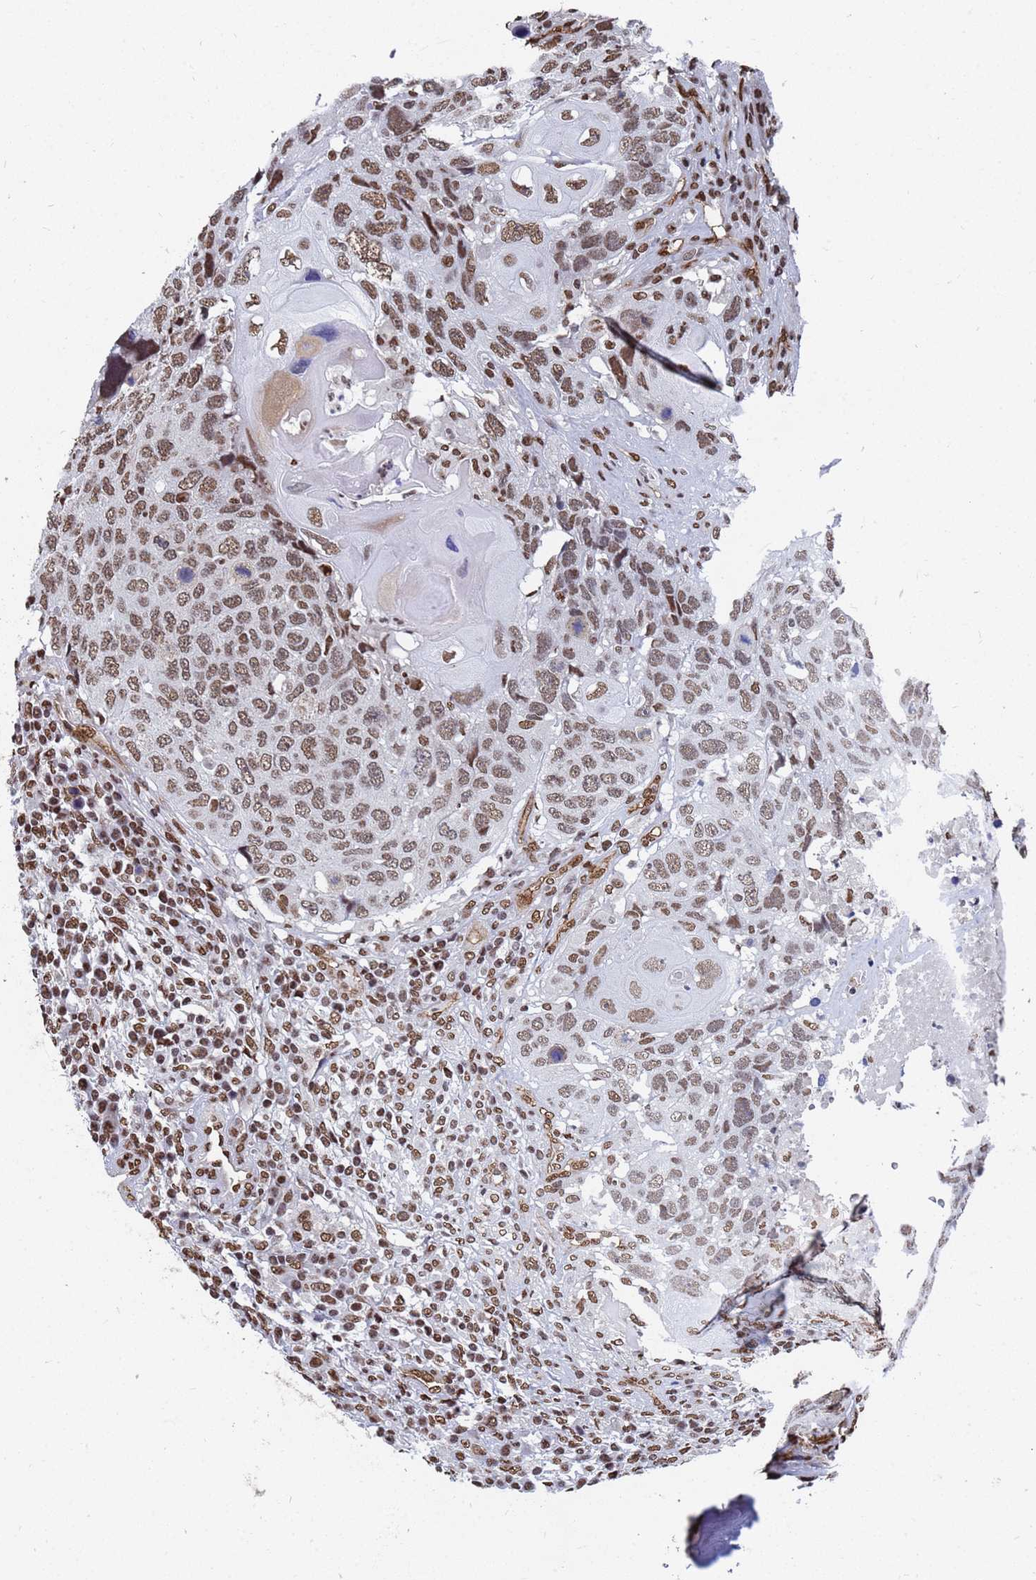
{"staining": {"intensity": "moderate", "quantity": ">75%", "location": "nuclear"}, "tissue": "head and neck cancer", "cell_type": "Tumor cells", "image_type": "cancer", "snomed": [{"axis": "morphology", "description": "Squamous cell carcinoma, NOS"}, {"axis": "topography", "description": "Head-Neck"}], "caption": "The histopathology image shows staining of head and neck cancer (squamous cell carcinoma), revealing moderate nuclear protein staining (brown color) within tumor cells.", "gene": "RAVER2", "patient": {"sex": "male", "age": 66}}